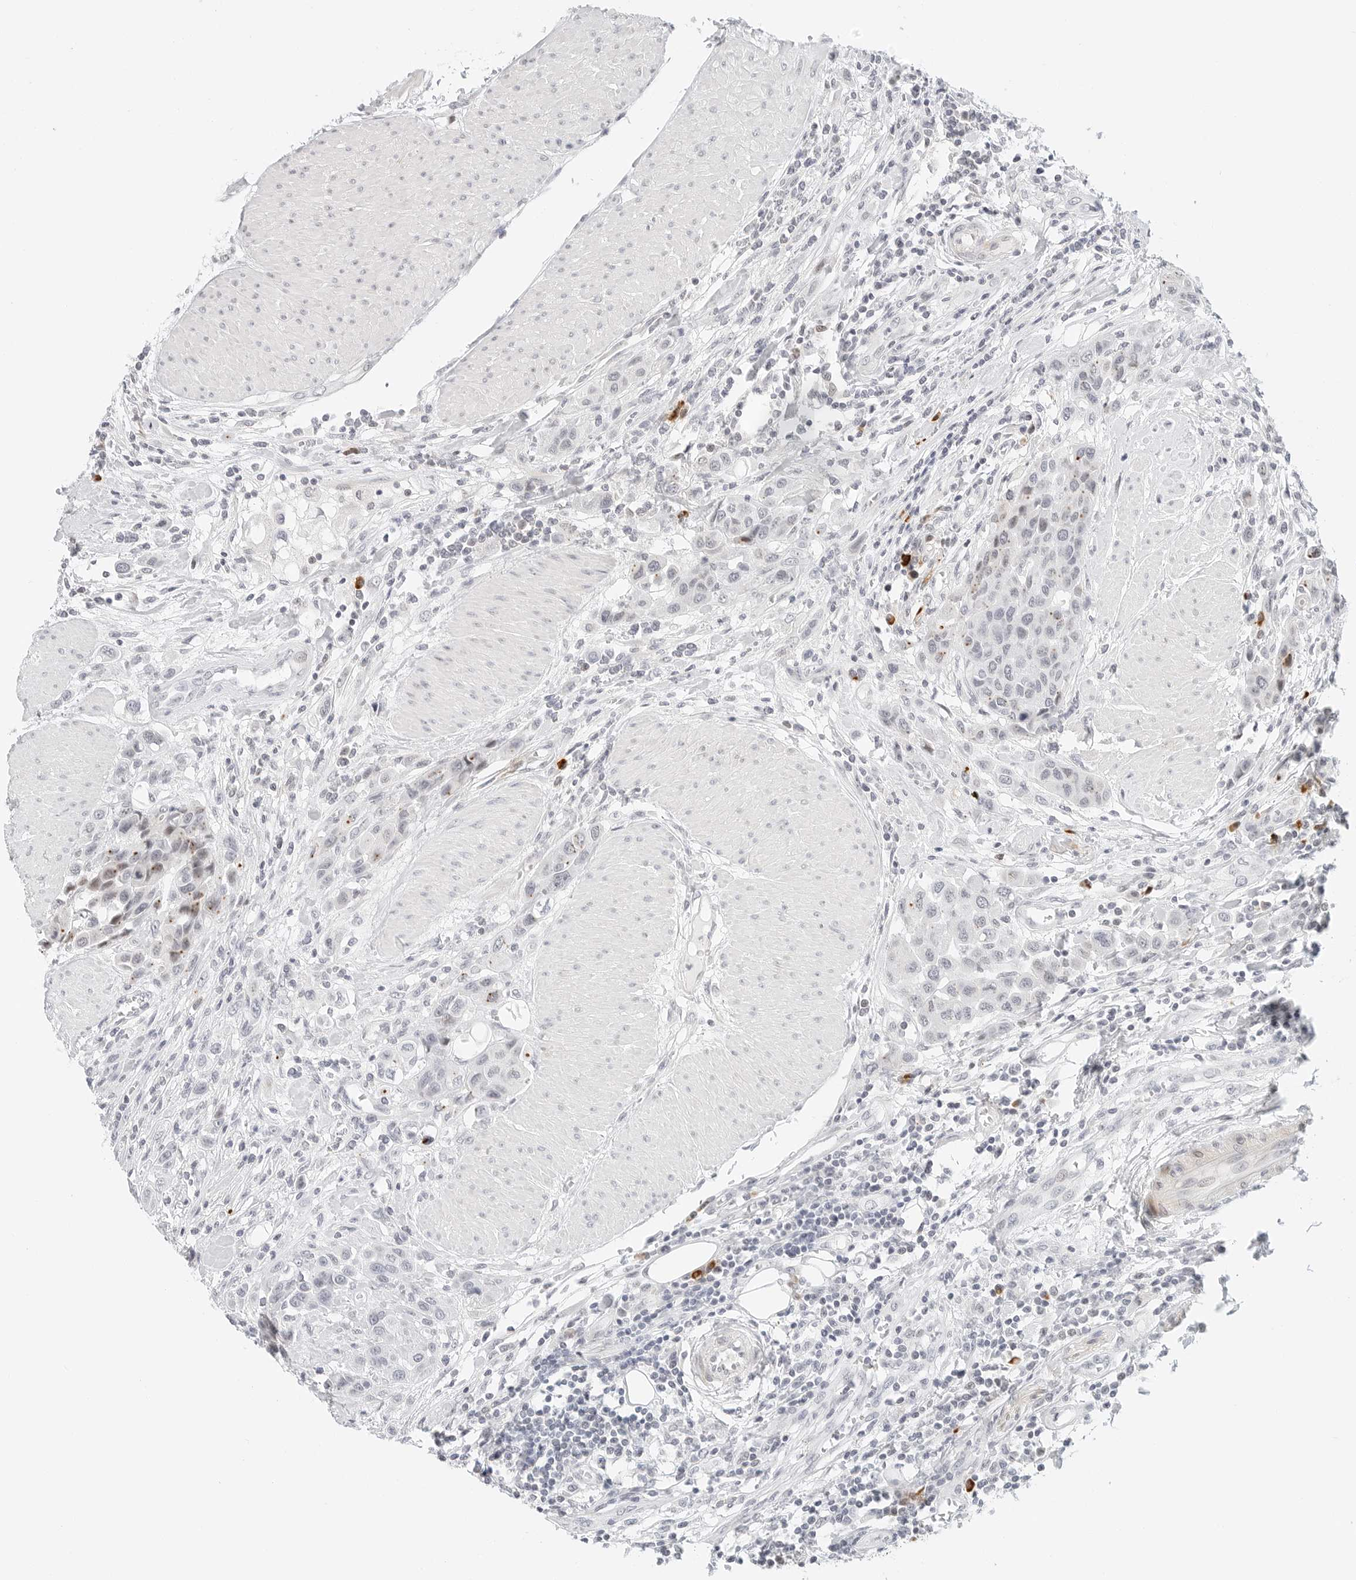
{"staining": {"intensity": "negative", "quantity": "none", "location": "none"}, "tissue": "urothelial cancer", "cell_type": "Tumor cells", "image_type": "cancer", "snomed": [{"axis": "morphology", "description": "Urothelial carcinoma, High grade"}, {"axis": "topography", "description": "Urinary bladder"}], "caption": "This is an immunohistochemistry (IHC) image of urothelial cancer. There is no expression in tumor cells.", "gene": "PARP10", "patient": {"sex": "male", "age": 50}}